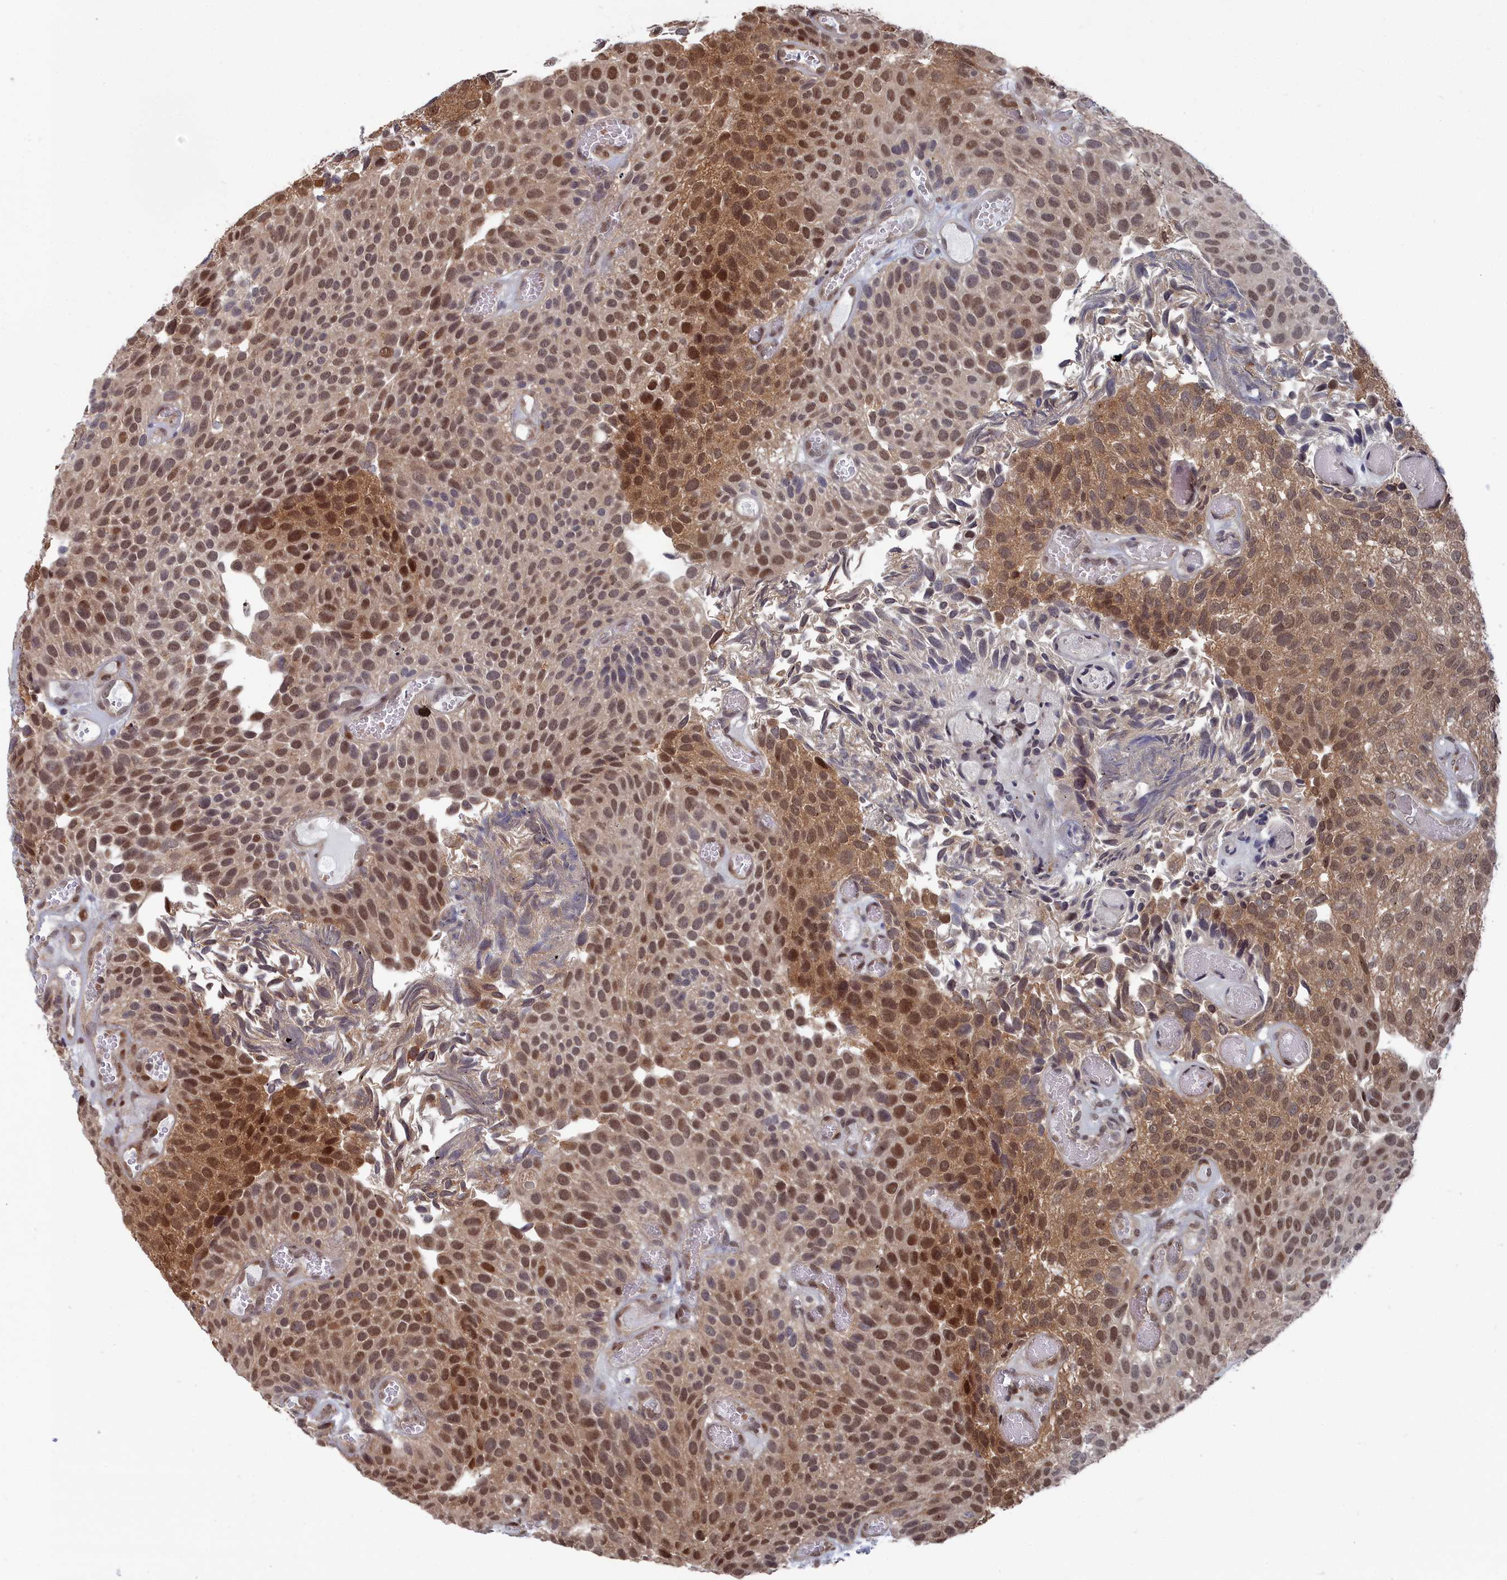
{"staining": {"intensity": "moderate", "quantity": ">75%", "location": "cytoplasmic/membranous,nuclear"}, "tissue": "urothelial cancer", "cell_type": "Tumor cells", "image_type": "cancer", "snomed": [{"axis": "morphology", "description": "Urothelial carcinoma, Low grade"}, {"axis": "topography", "description": "Urinary bladder"}], "caption": "DAB immunohistochemical staining of human urothelial cancer displays moderate cytoplasmic/membranous and nuclear protein positivity in approximately >75% of tumor cells. Nuclei are stained in blue.", "gene": "RPS27A", "patient": {"sex": "male", "age": 89}}